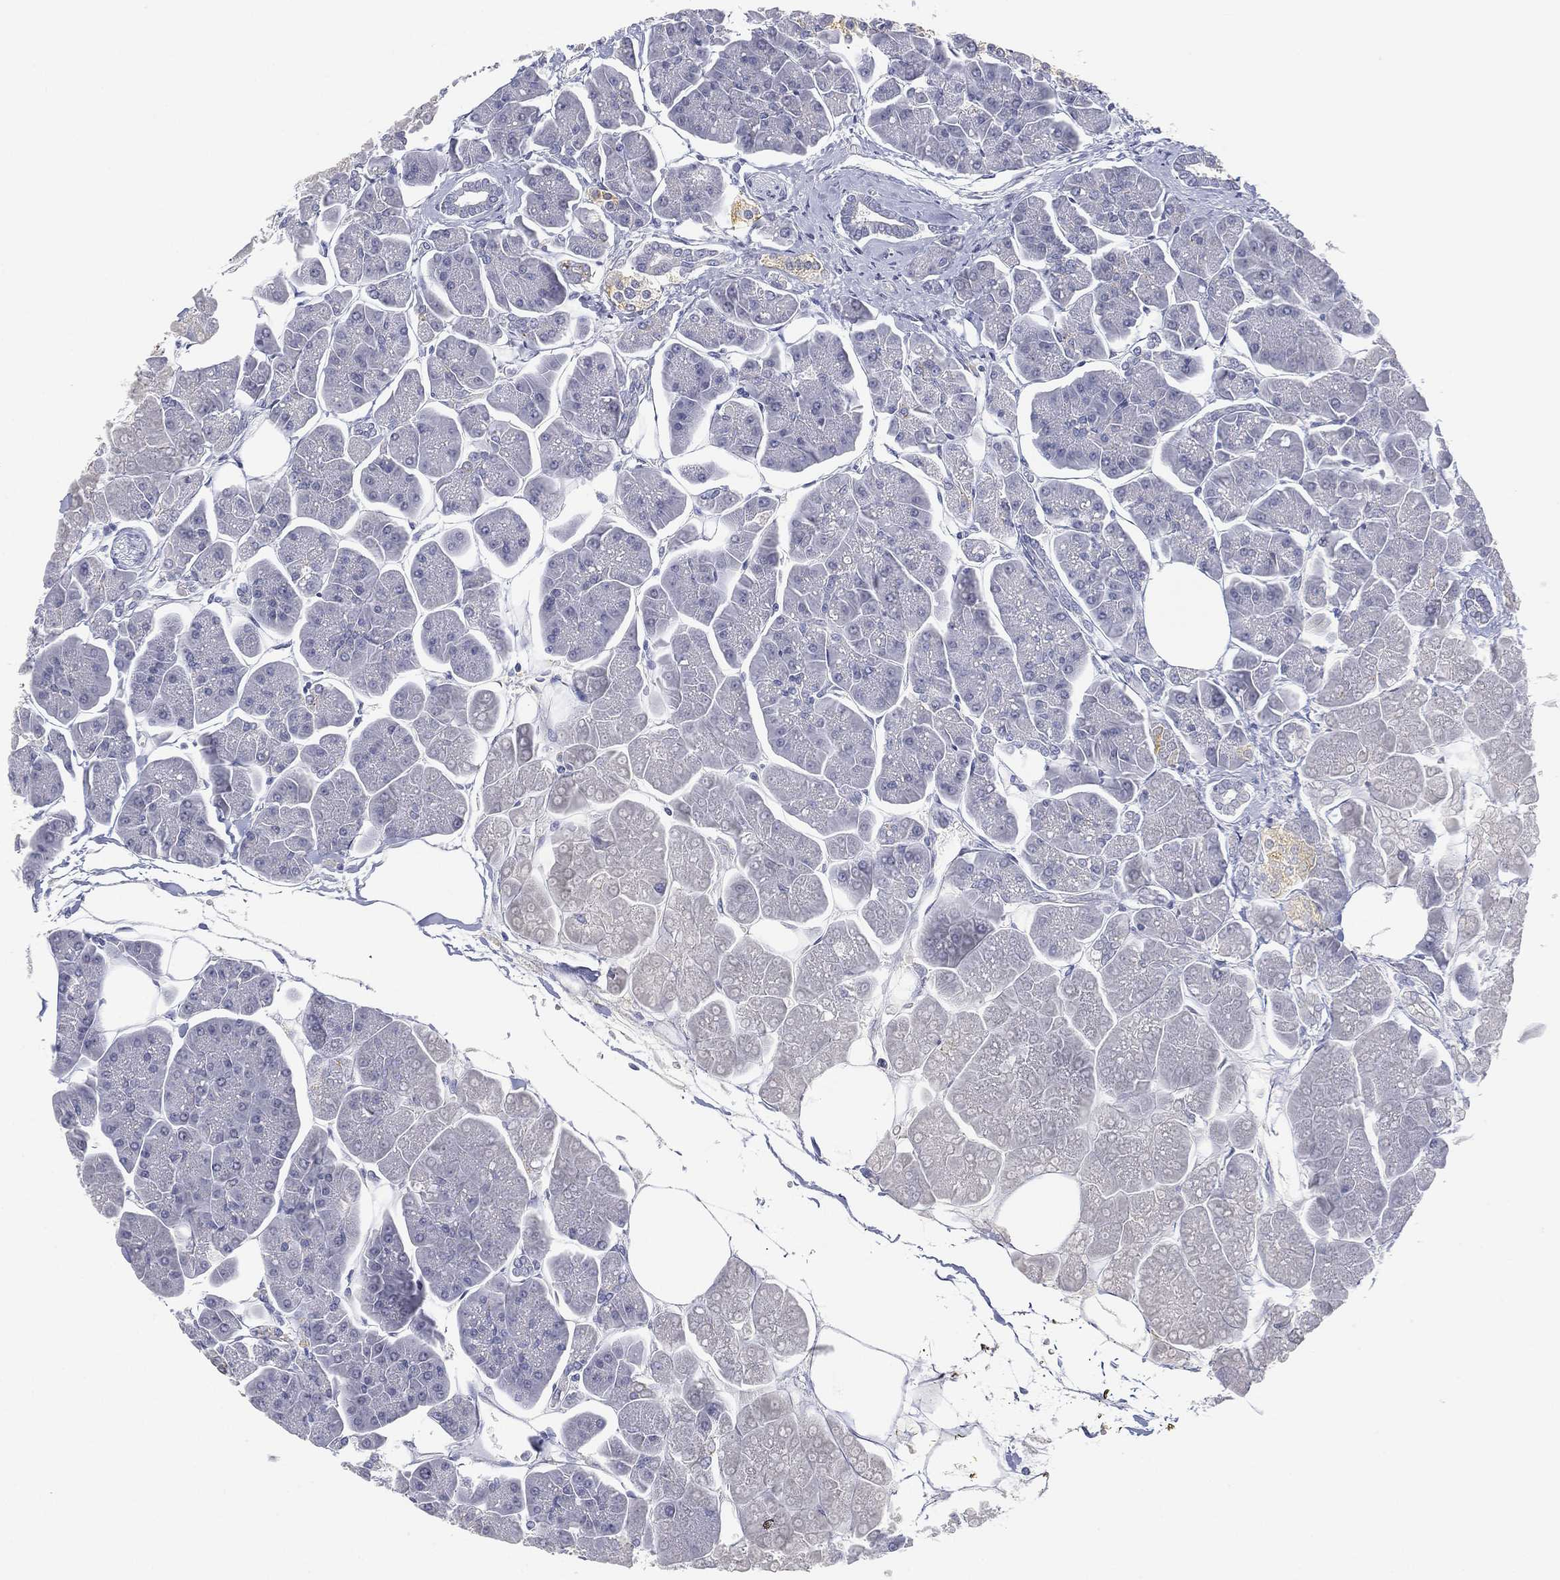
{"staining": {"intensity": "negative", "quantity": "none", "location": "none"}, "tissue": "pancreas", "cell_type": "Exocrine glandular cells", "image_type": "normal", "snomed": [{"axis": "morphology", "description": "Normal tissue, NOS"}, {"axis": "topography", "description": "Adipose tissue"}, {"axis": "topography", "description": "Pancreas"}, {"axis": "topography", "description": "Peripheral nerve tissue"}], "caption": "Exocrine glandular cells show no significant staining in benign pancreas. (DAB (3,3'-diaminobenzidine) IHC, high magnification).", "gene": "FMO1", "patient": {"sex": "female", "age": 58}}